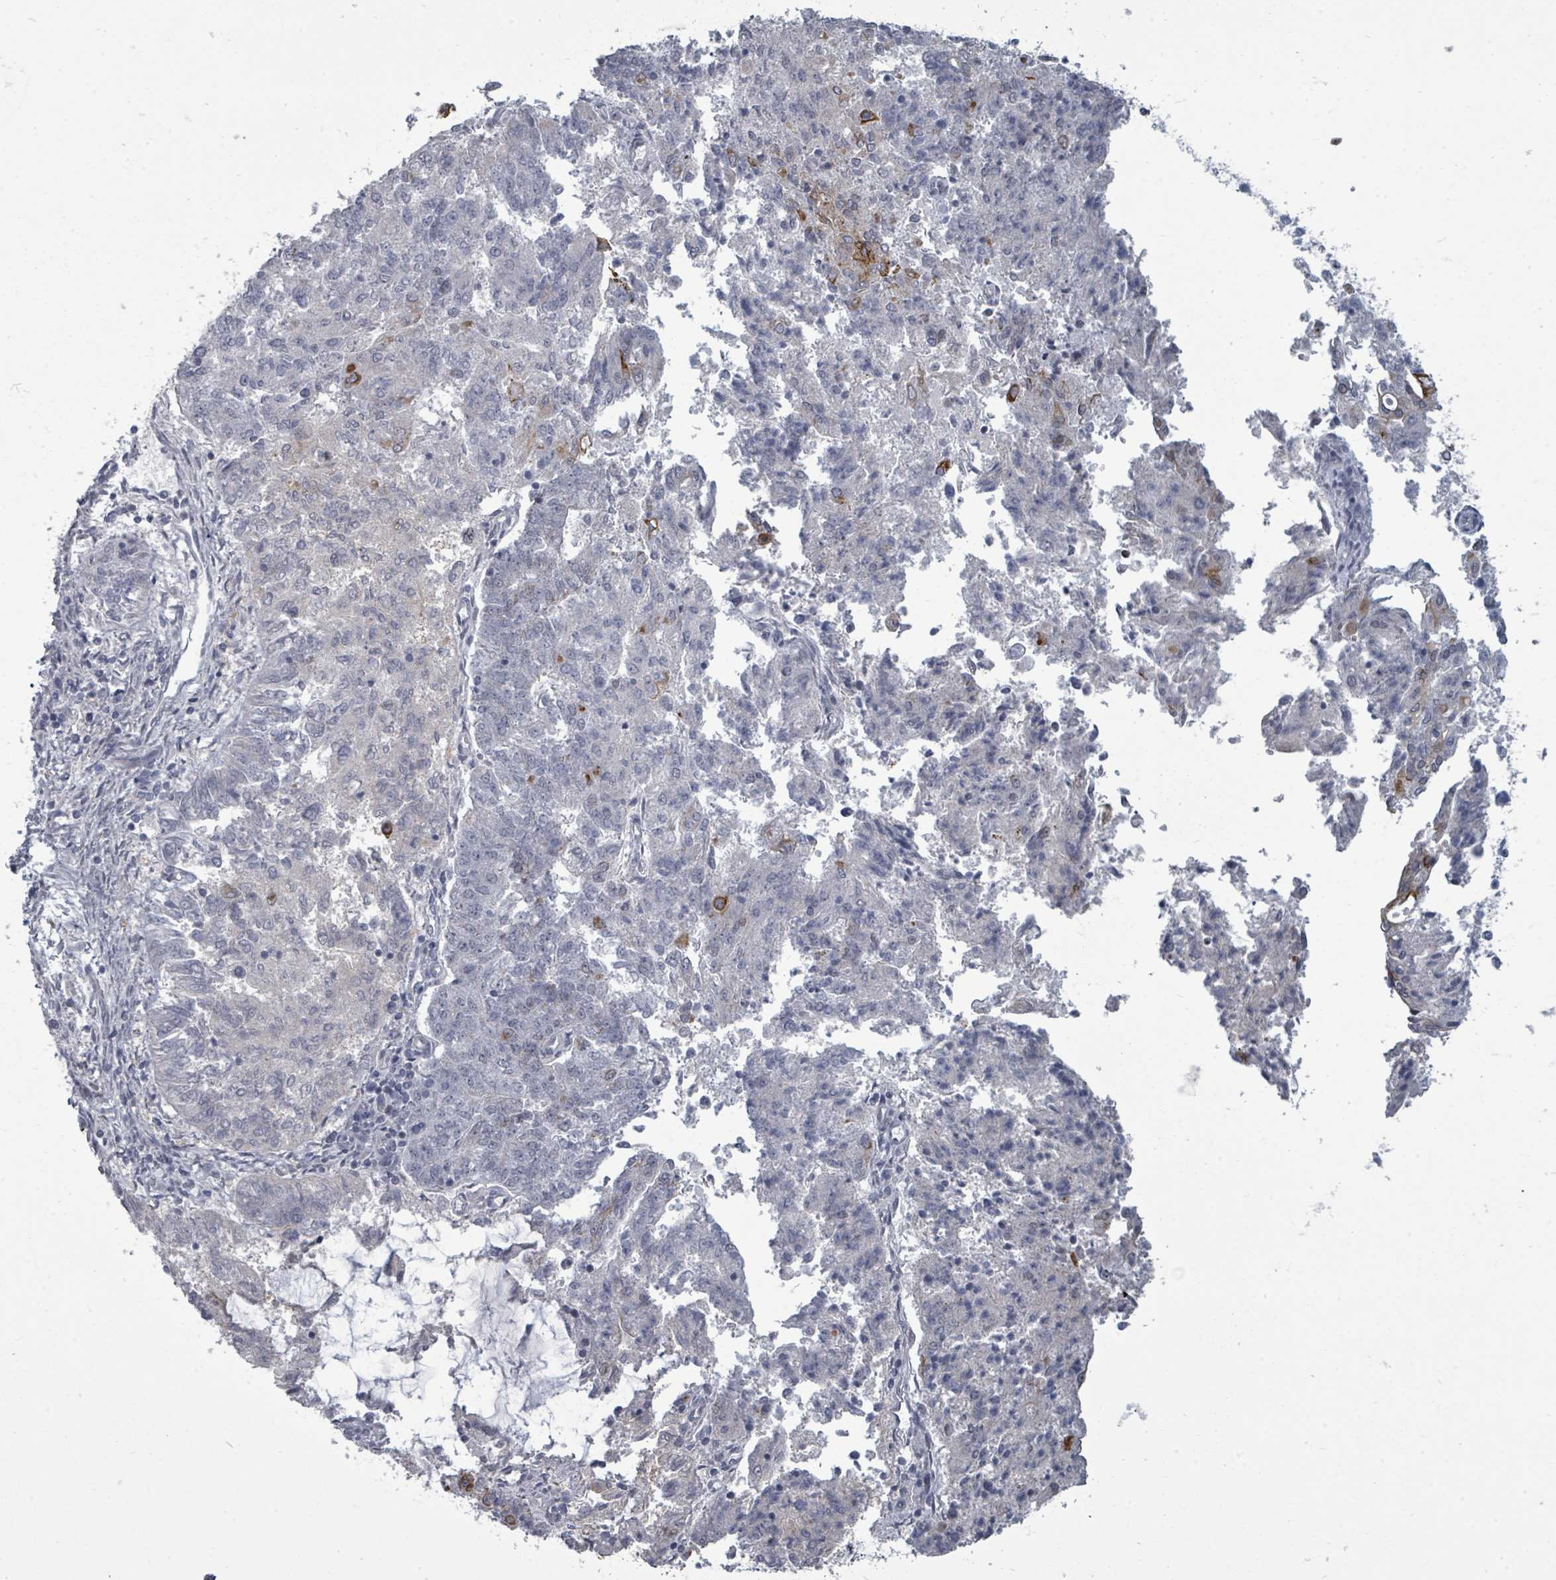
{"staining": {"intensity": "strong", "quantity": "<25%", "location": "cytoplasmic/membranous"}, "tissue": "endometrial cancer", "cell_type": "Tumor cells", "image_type": "cancer", "snomed": [{"axis": "morphology", "description": "Adenocarcinoma, NOS"}, {"axis": "topography", "description": "Endometrium"}], "caption": "Immunohistochemistry histopathology image of neoplastic tissue: endometrial cancer (adenocarcinoma) stained using immunohistochemistry (IHC) reveals medium levels of strong protein expression localized specifically in the cytoplasmic/membranous of tumor cells, appearing as a cytoplasmic/membranous brown color.", "gene": "PTPN20", "patient": {"sex": "female", "age": 82}}